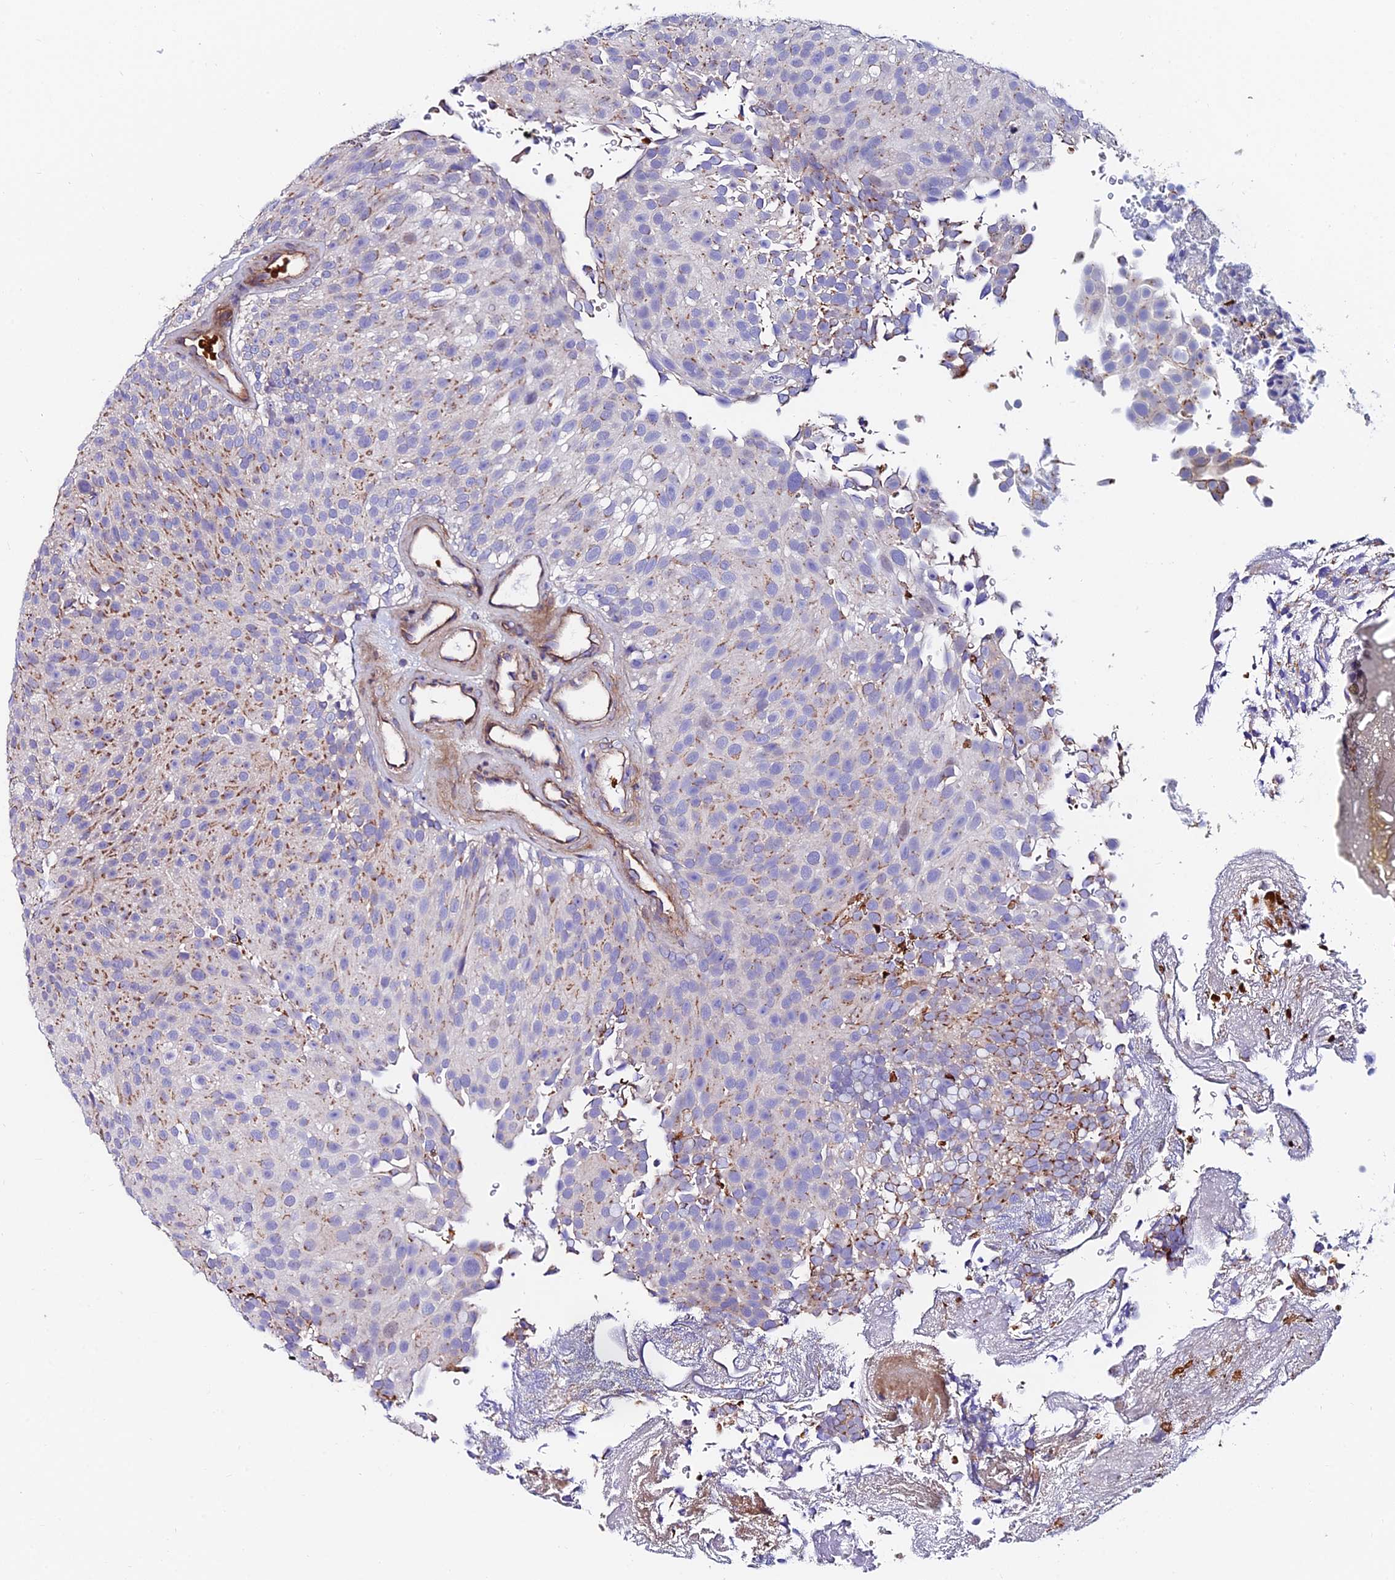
{"staining": {"intensity": "moderate", "quantity": "25%-75%", "location": "cytoplasmic/membranous"}, "tissue": "urothelial cancer", "cell_type": "Tumor cells", "image_type": "cancer", "snomed": [{"axis": "morphology", "description": "Urothelial carcinoma, Low grade"}, {"axis": "topography", "description": "Urinary bladder"}], "caption": "This is an image of immunohistochemistry (IHC) staining of low-grade urothelial carcinoma, which shows moderate positivity in the cytoplasmic/membranous of tumor cells.", "gene": "ADGRF3", "patient": {"sex": "male", "age": 78}}